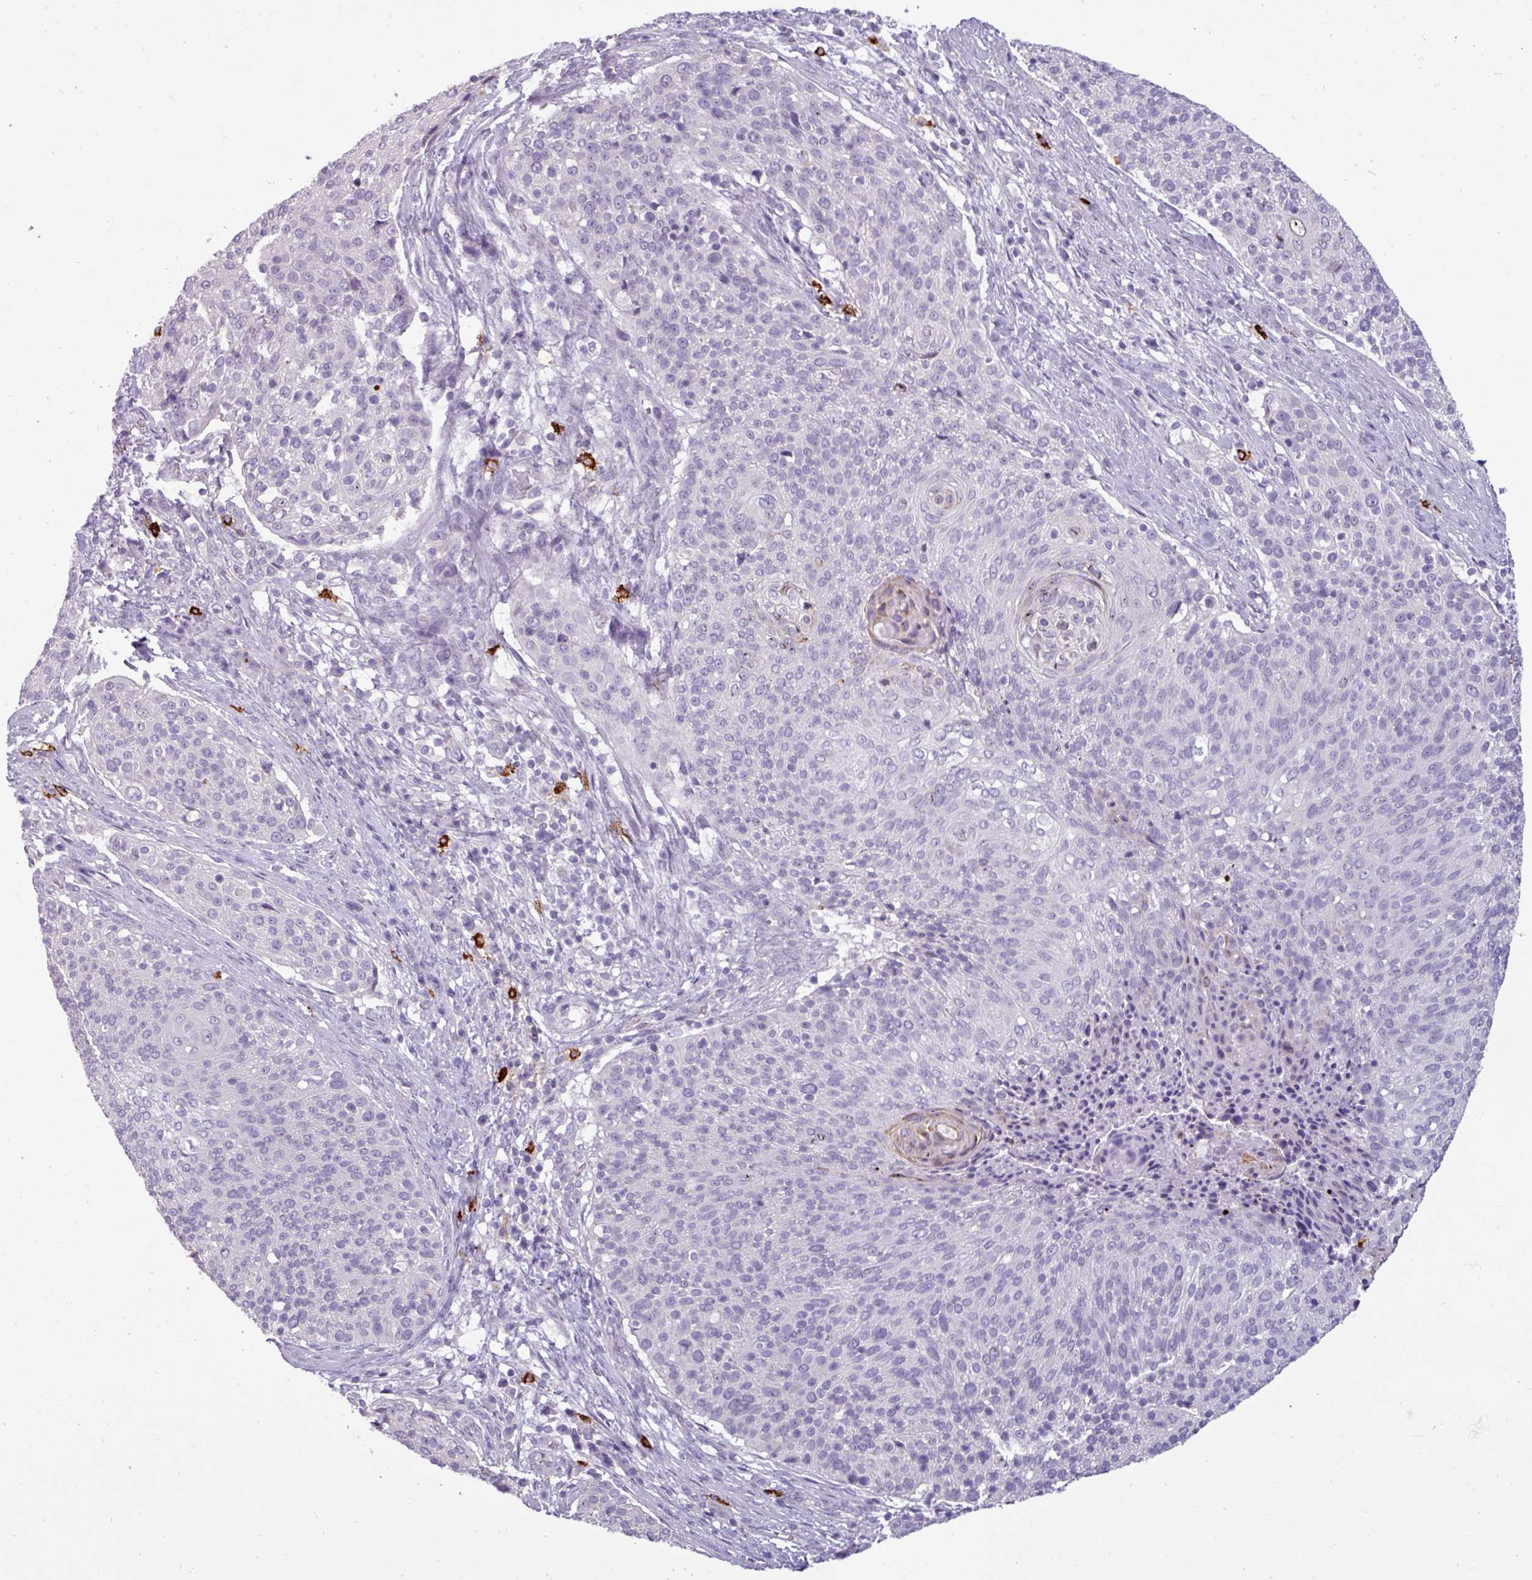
{"staining": {"intensity": "negative", "quantity": "none", "location": "none"}, "tissue": "cervical cancer", "cell_type": "Tumor cells", "image_type": "cancer", "snomed": [{"axis": "morphology", "description": "Squamous cell carcinoma, NOS"}, {"axis": "topography", "description": "Cervix"}], "caption": "The immunohistochemistry photomicrograph has no significant positivity in tumor cells of cervical cancer (squamous cell carcinoma) tissue.", "gene": "TRIM39", "patient": {"sex": "female", "age": 31}}